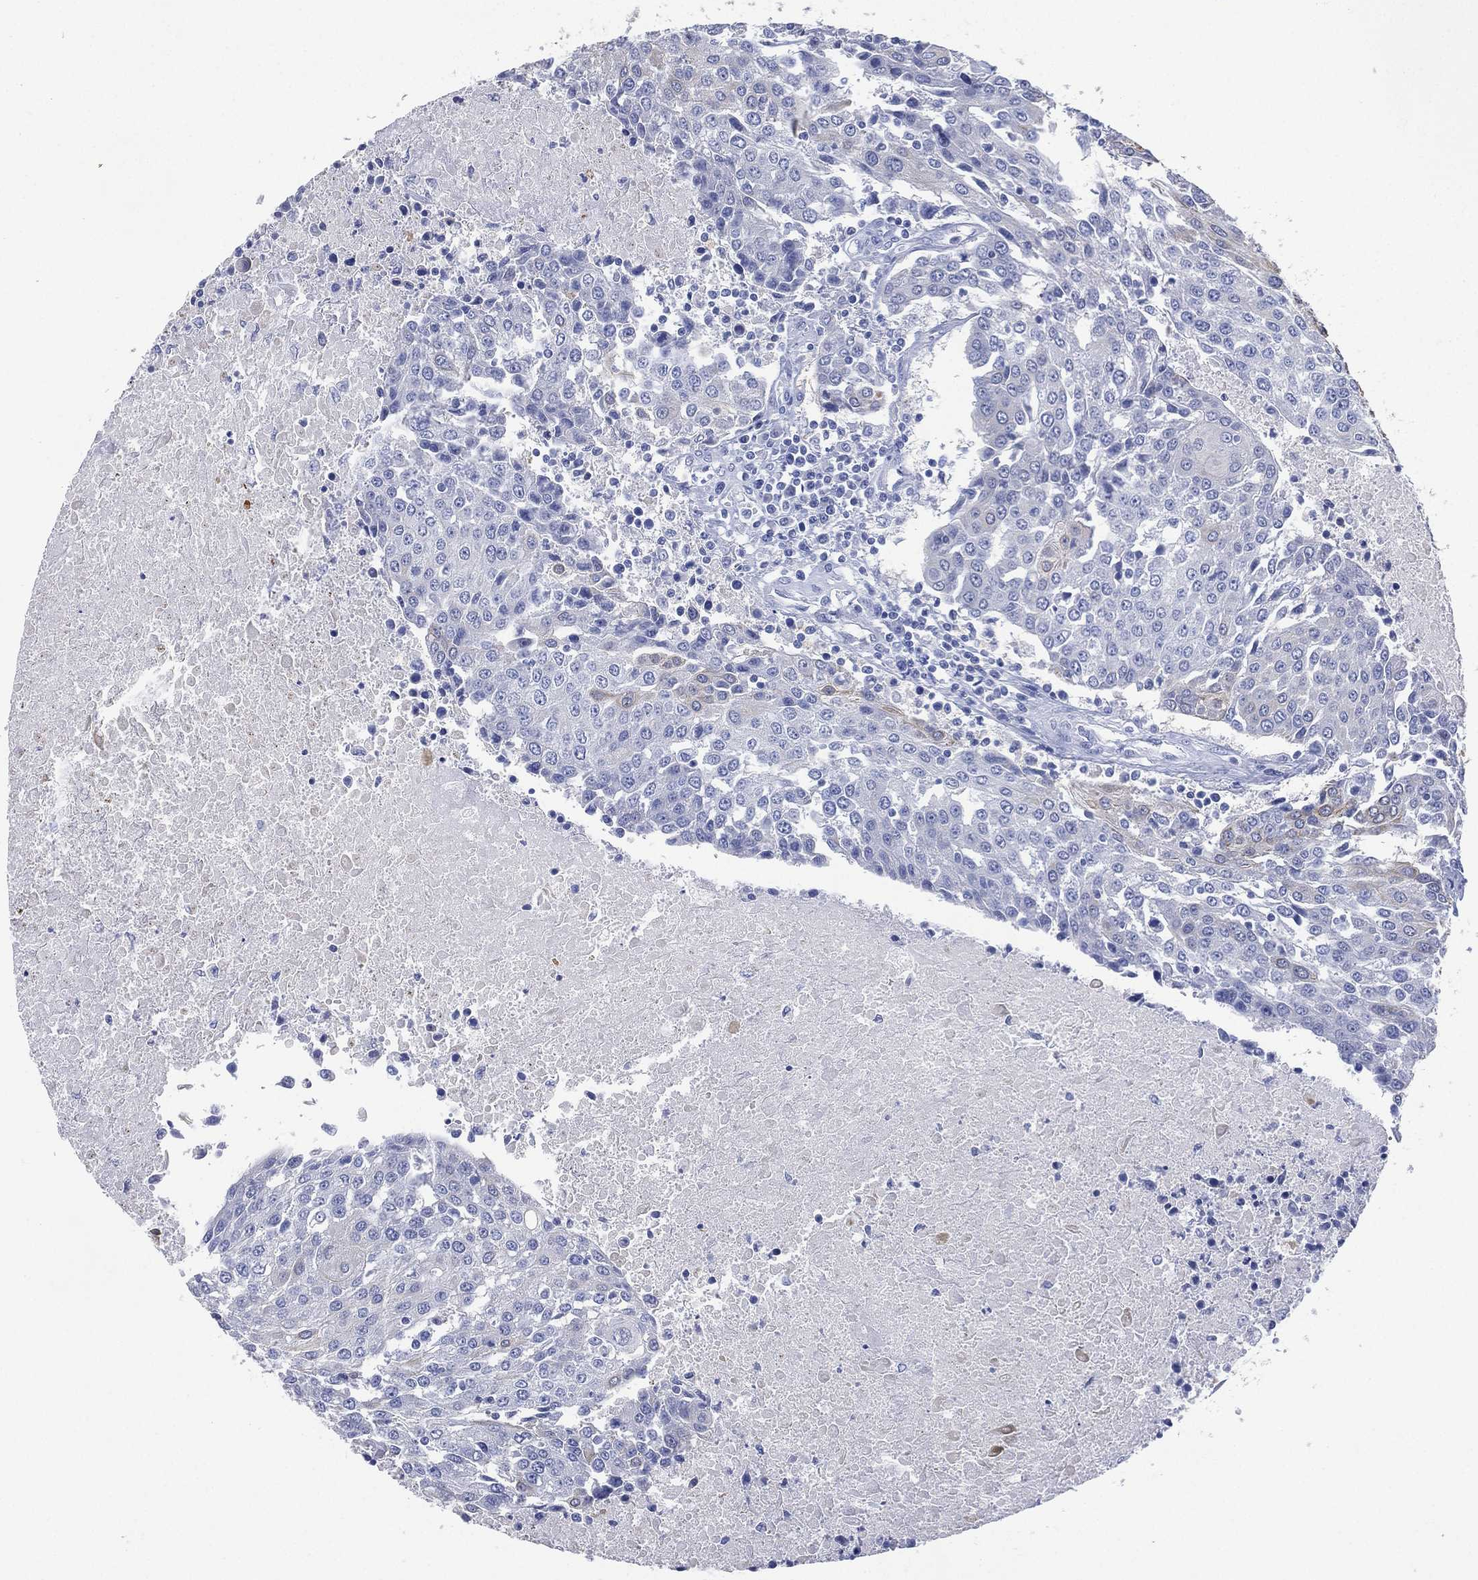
{"staining": {"intensity": "weak", "quantity": "<25%", "location": "cytoplasmic/membranous"}, "tissue": "urothelial cancer", "cell_type": "Tumor cells", "image_type": "cancer", "snomed": [{"axis": "morphology", "description": "Urothelial carcinoma, High grade"}, {"axis": "topography", "description": "Urinary bladder"}], "caption": "IHC photomicrograph of neoplastic tissue: high-grade urothelial carcinoma stained with DAB shows no significant protein expression in tumor cells. Brightfield microscopy of IHC stained with DAB (brown) and hematoxylin (blue), captured at high magnification.", "gene": "FMO1", "patient": {"sex": "female", "age": 85}}